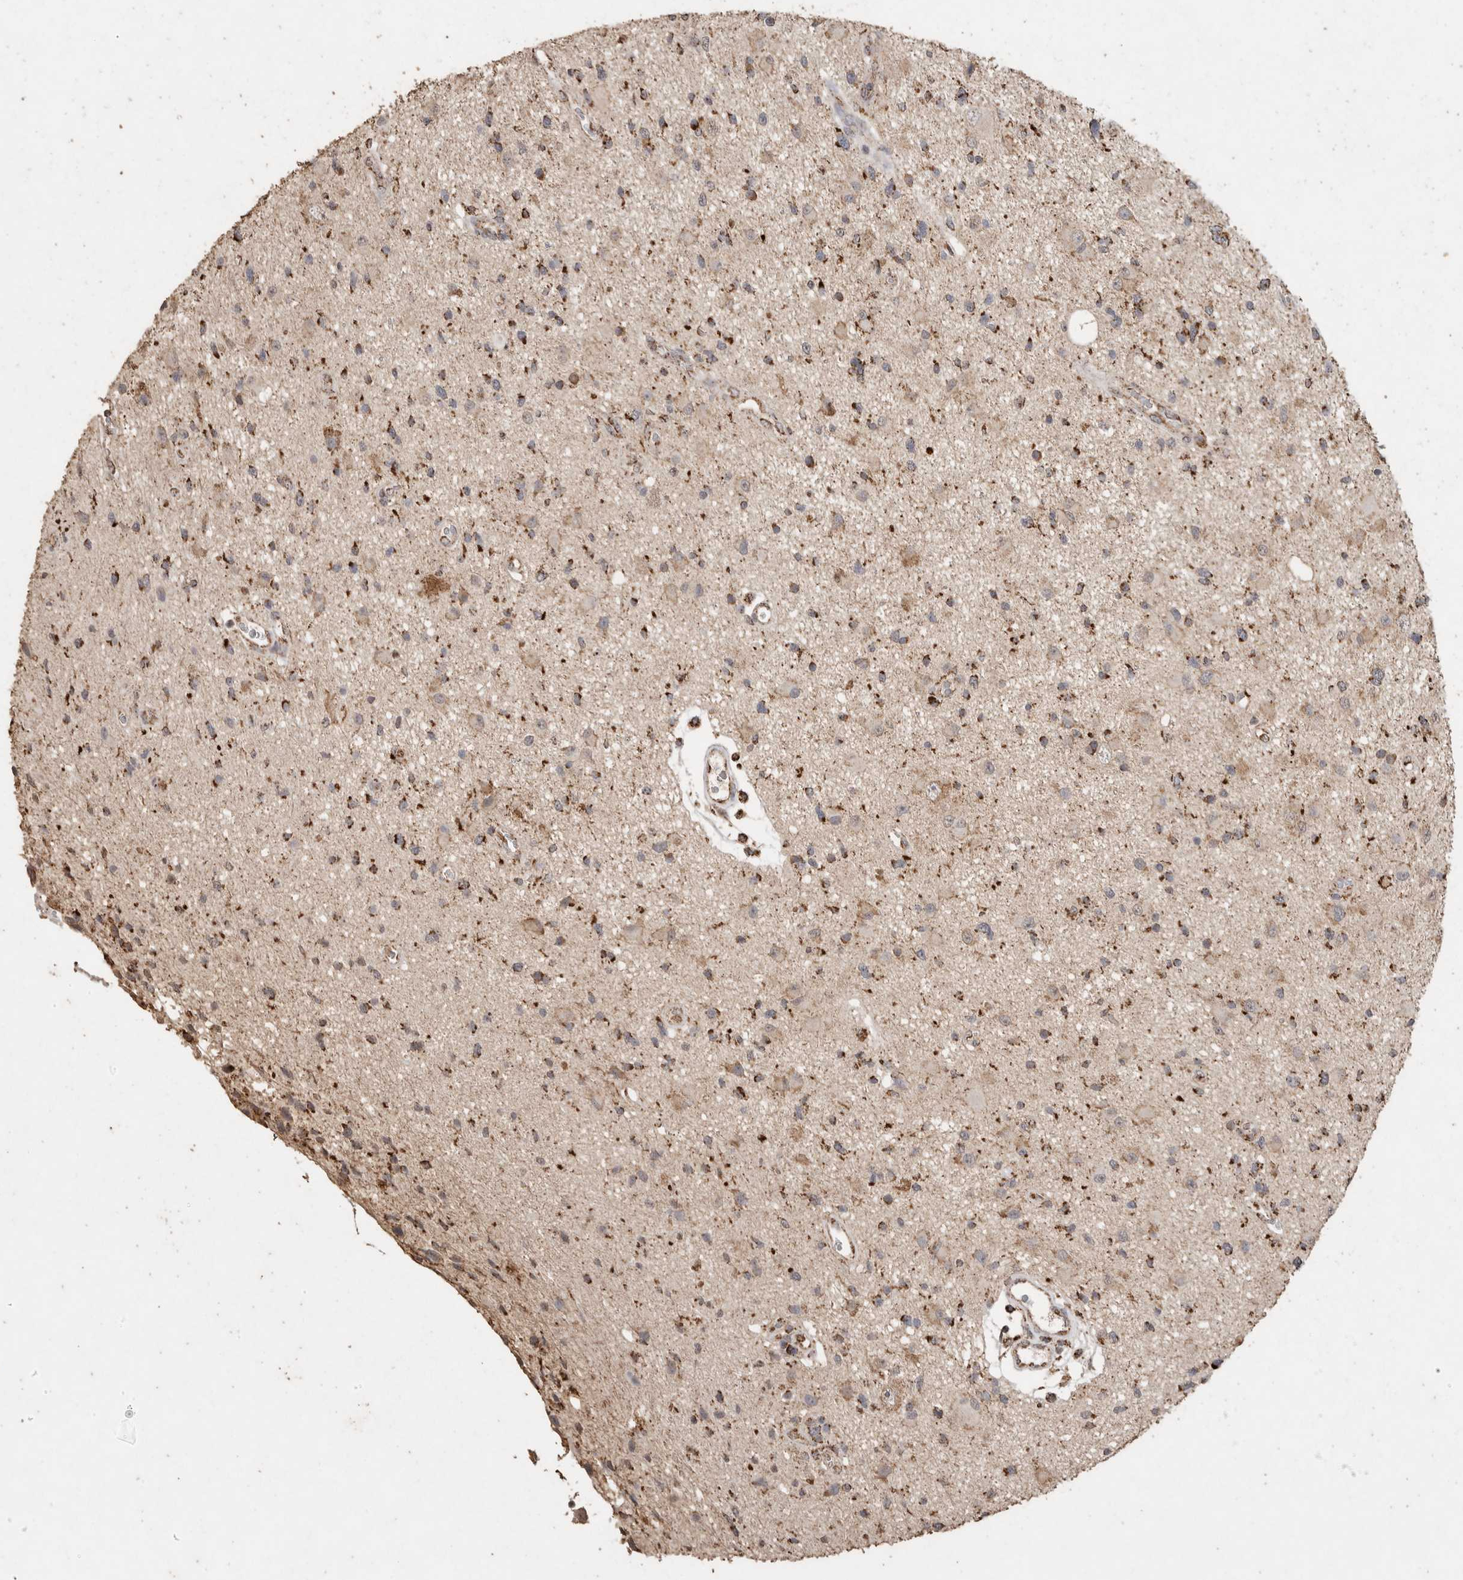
{"staining": {"intensity": "moderate", "quantity": ">75%", "location": "cytoplasmic/membranous"}, "tissue": "glioma", "cell_type": "Tumor cells", "image_type": "cancer", "snomed": [{"axis": "morphology", "description": "Glioma, malignant, High grade"}, {"axis": "topography", "description": "Brain"}], "caption": "Protein staining by IHC reveals moderate cytoplasmic/membranous staining in about >75% of tumor cells in glioma. (DAB = brown stain, brightfield microscopy at high magnification).", "gene": "ACADM", "patient": {"sex": "male", "age": 33}}